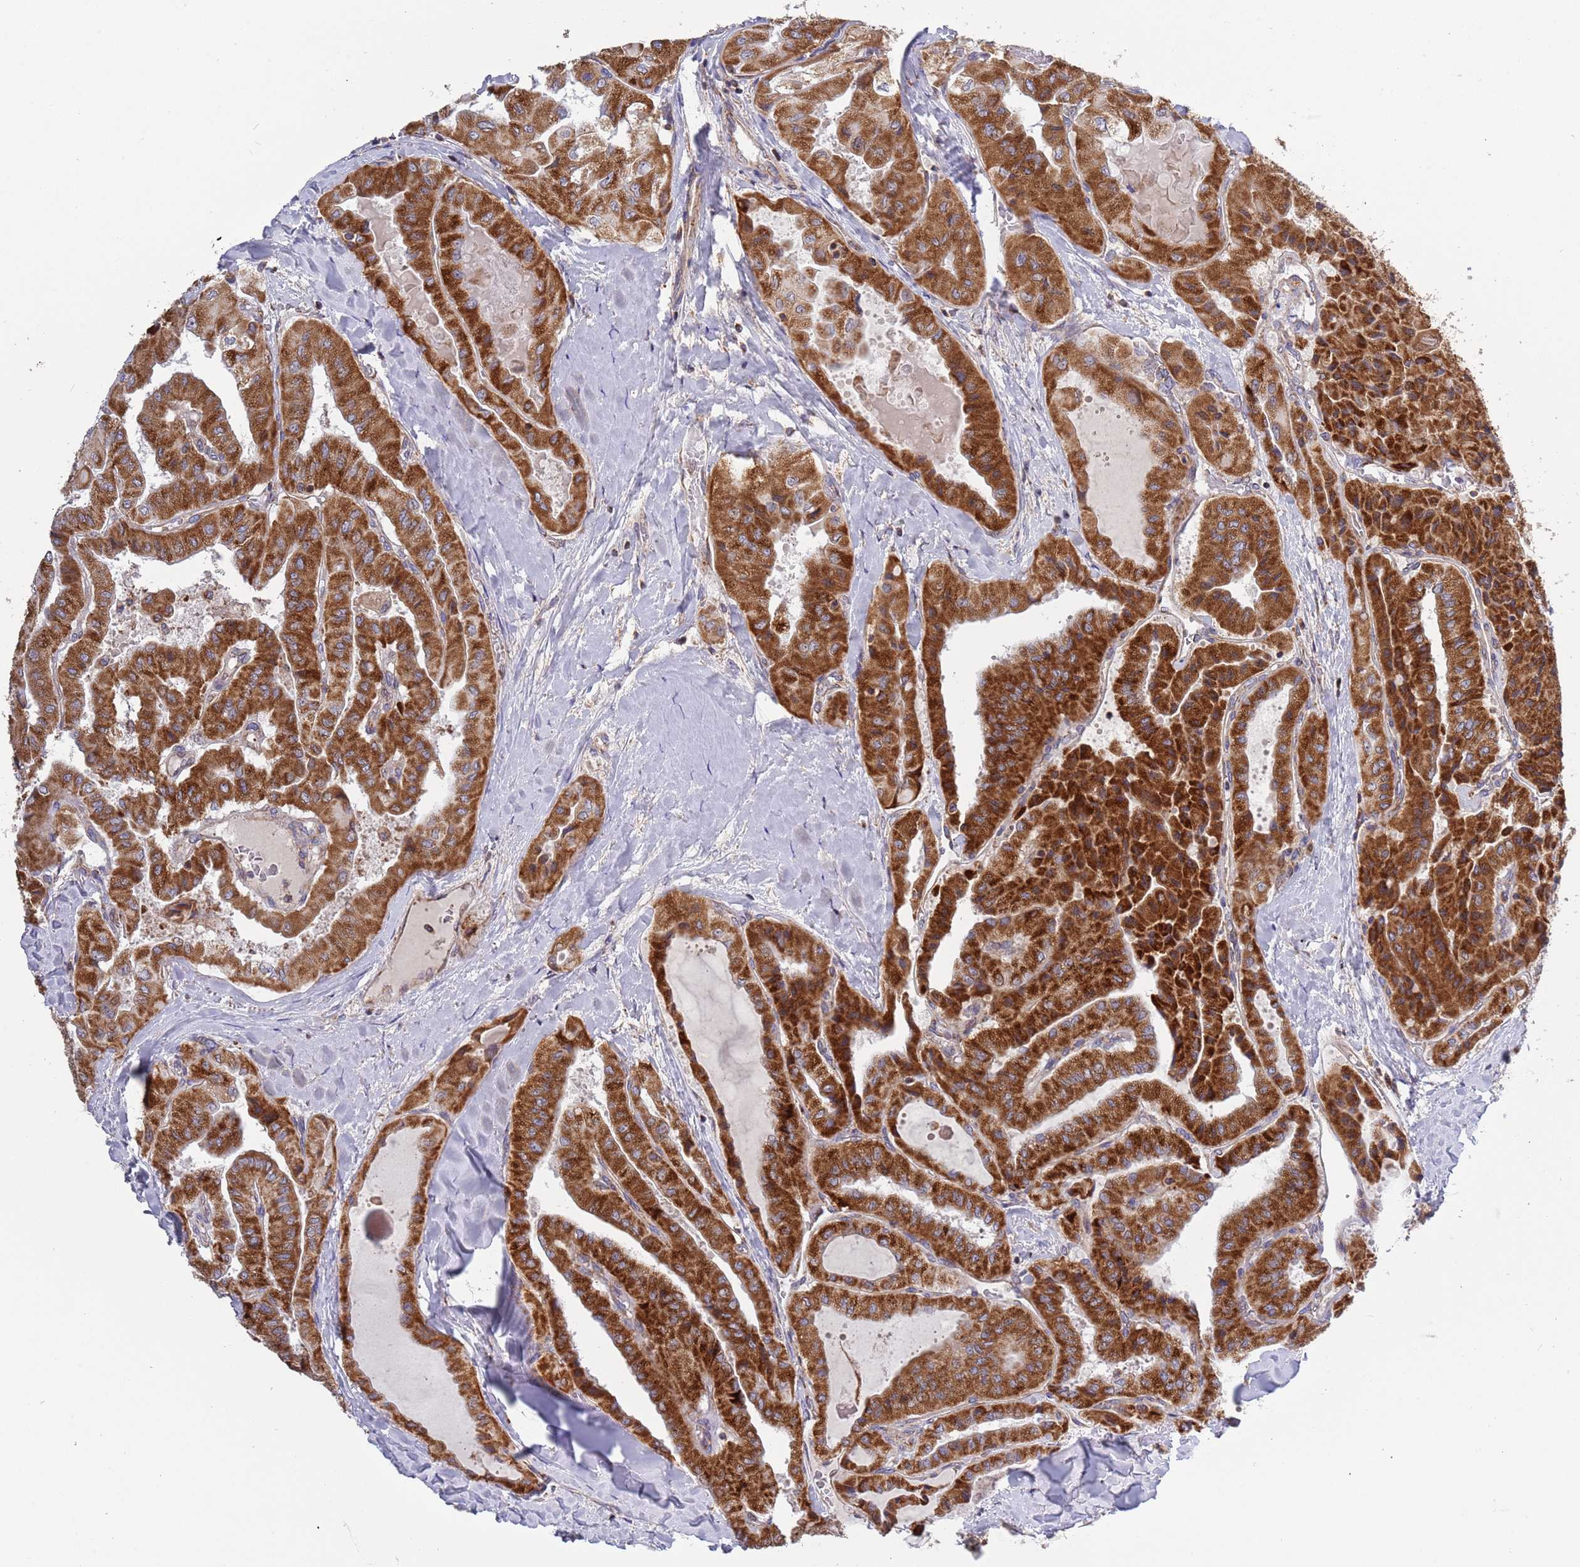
{"staining": {"intensity": "strong", "quantity": ">75%", "location": "cytoplasmic/membranous"}, "tissue": "thyroid cancer", "cell_type": "Tumor cells", "image_type": "cancer", "snomed": [{"axis": "morphology", "description": "Normal tissue, NOS"}, {"axis": "morphology", "description": "Papillary adenocarcinoma, NOS"}, {"axis": "topography", "description": "Thyroid gland"}], "caption": "Immunohistochemical staining of thyroid cancer (papillary adenocarcinoma) demonstrates high levels of strong cytoplasmic/membranous protein expression in about >75% of tumor cells.", "gene": "IRS4", "patient": {"sex": "female", "age": 59}}